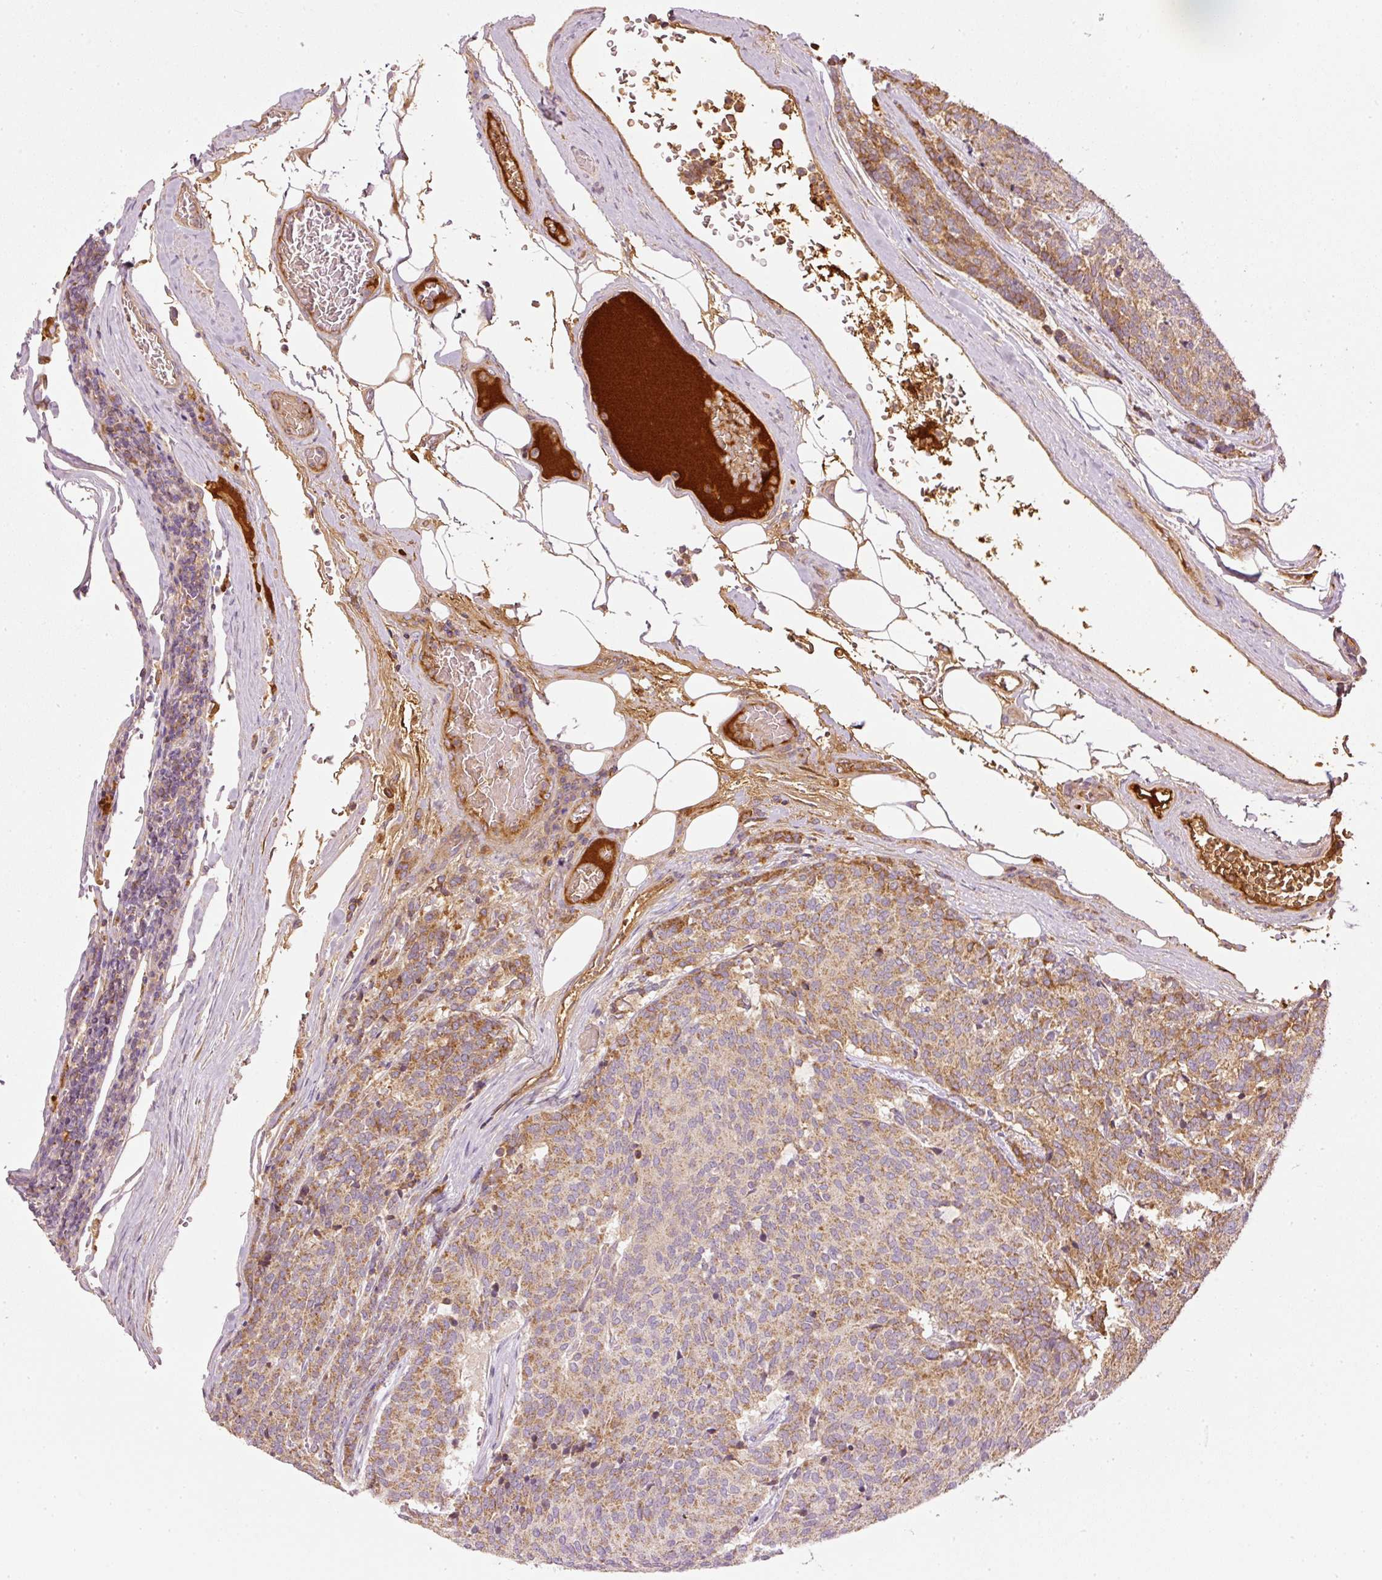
{"staining": {"intensity": "moderate", "quantity": "<25%", "location": "cytoplasmic/membranous"}, "tissue": "carcinoid", "cell_type": "Tumor cells", "image_type": "cancer", "snomed": [{"axis": "morphology", "description": "Carcinoid, malignant, NOS"}, {"axis": "topography", "description": "Pancreas"}], "caption": "Human carcinoid stained with a protein marker reveals moderate staining in tumor cells.", "gene": "SERPING1", "patient": {"sex": "female", "age": 54}}